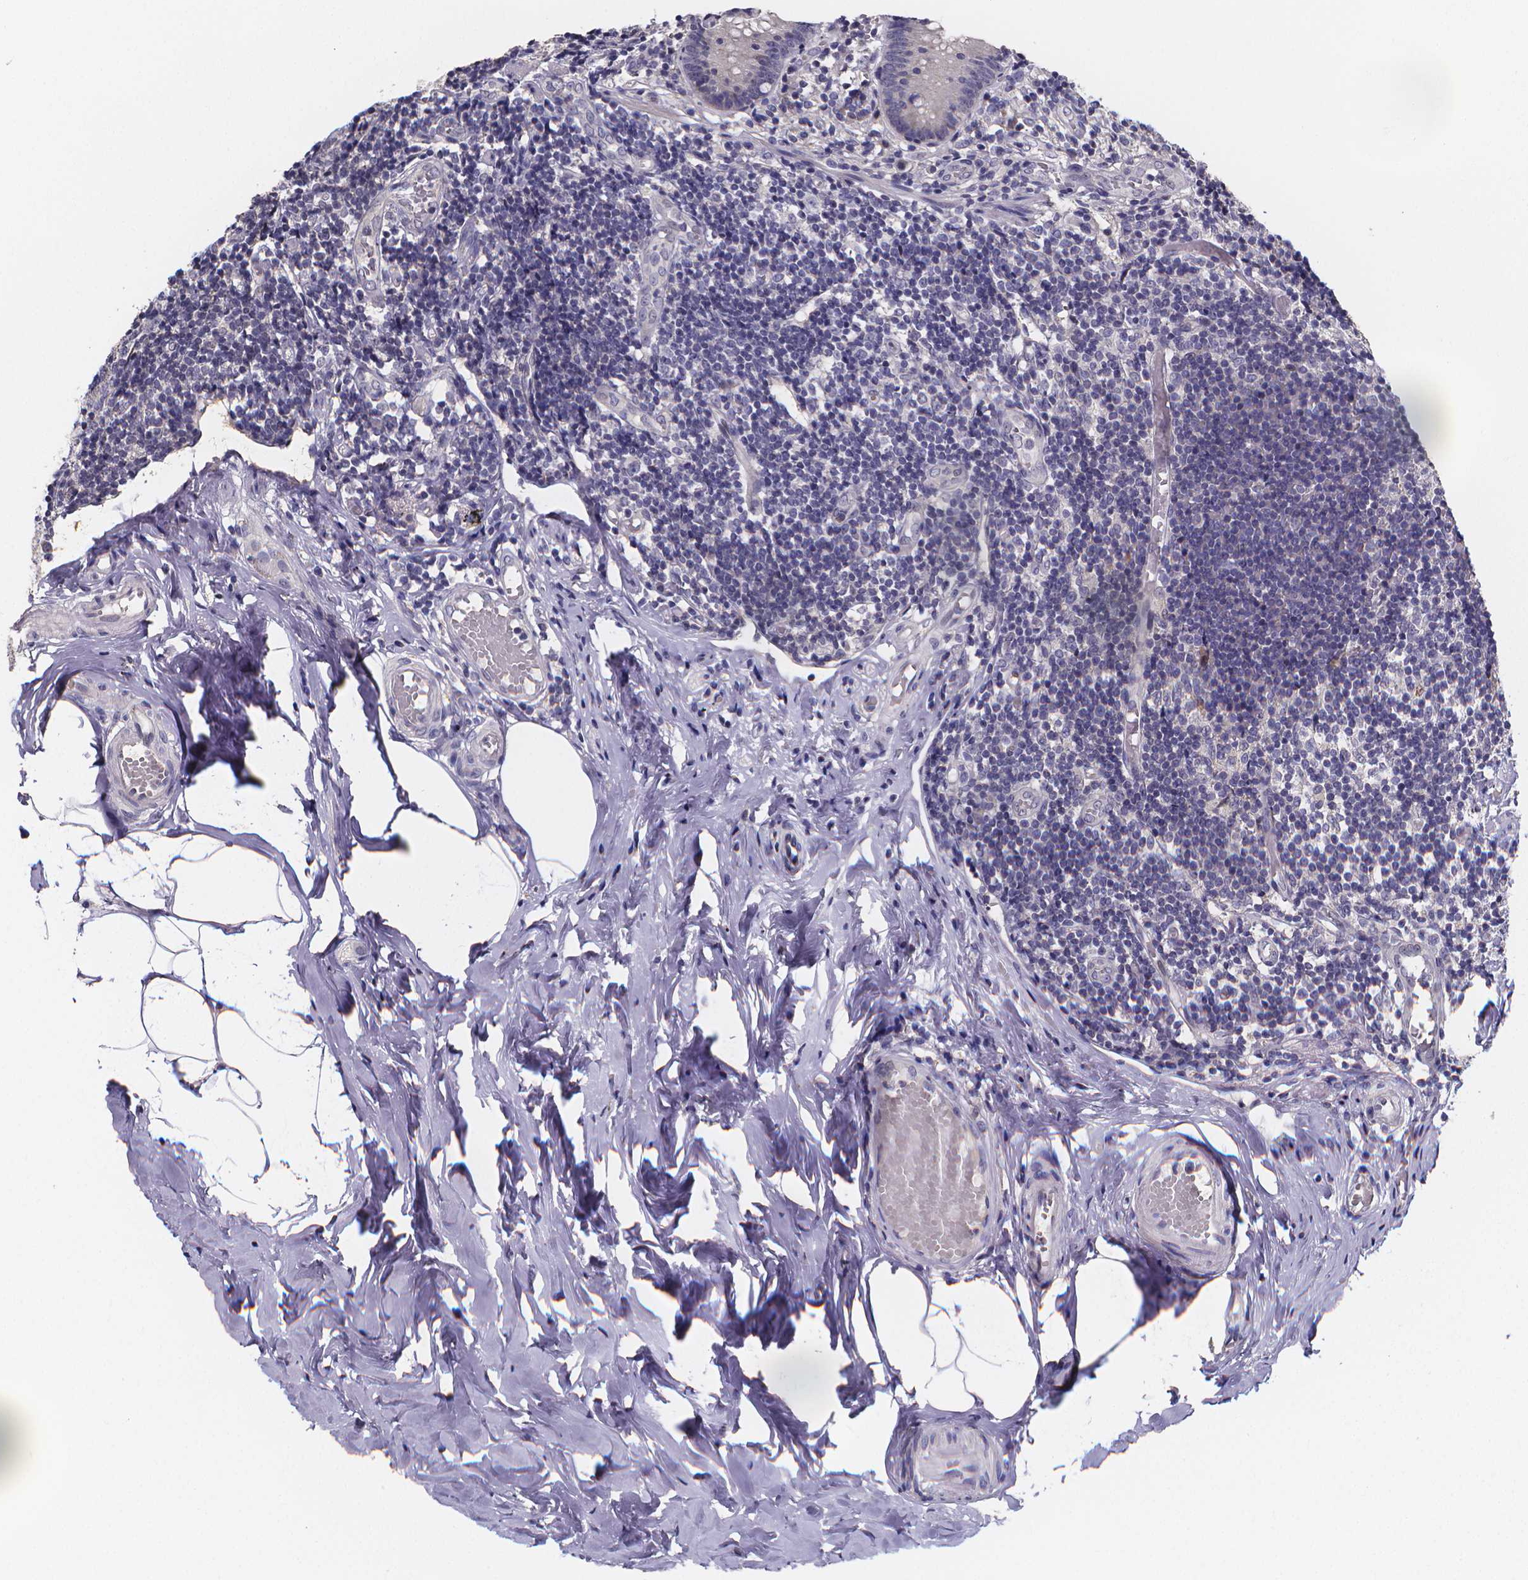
{"staining": {"intensity": "weak", "quantity": "<25%", "location": "cytoplasmic/membranous"}, "tissue": "appendix", "cell_type": "Glandular cells", "image_type": "normal", "snomed": [{"axis": "morphology", "description": "Normal tissue, NOS"}, {"axis": "topography", "description": "Appendix"}], "caption": "A high-resolution histopathology image shows IHC staining of benign appendix, which demonstrates no significant positivity in glandular cells. (DAB (3,3'-diaminobenzidine) immunohistochemistry (IHC) with hematoxylin counter stain).", "gene": "PAH", "patient": {"sex": "female", "age": 32}}